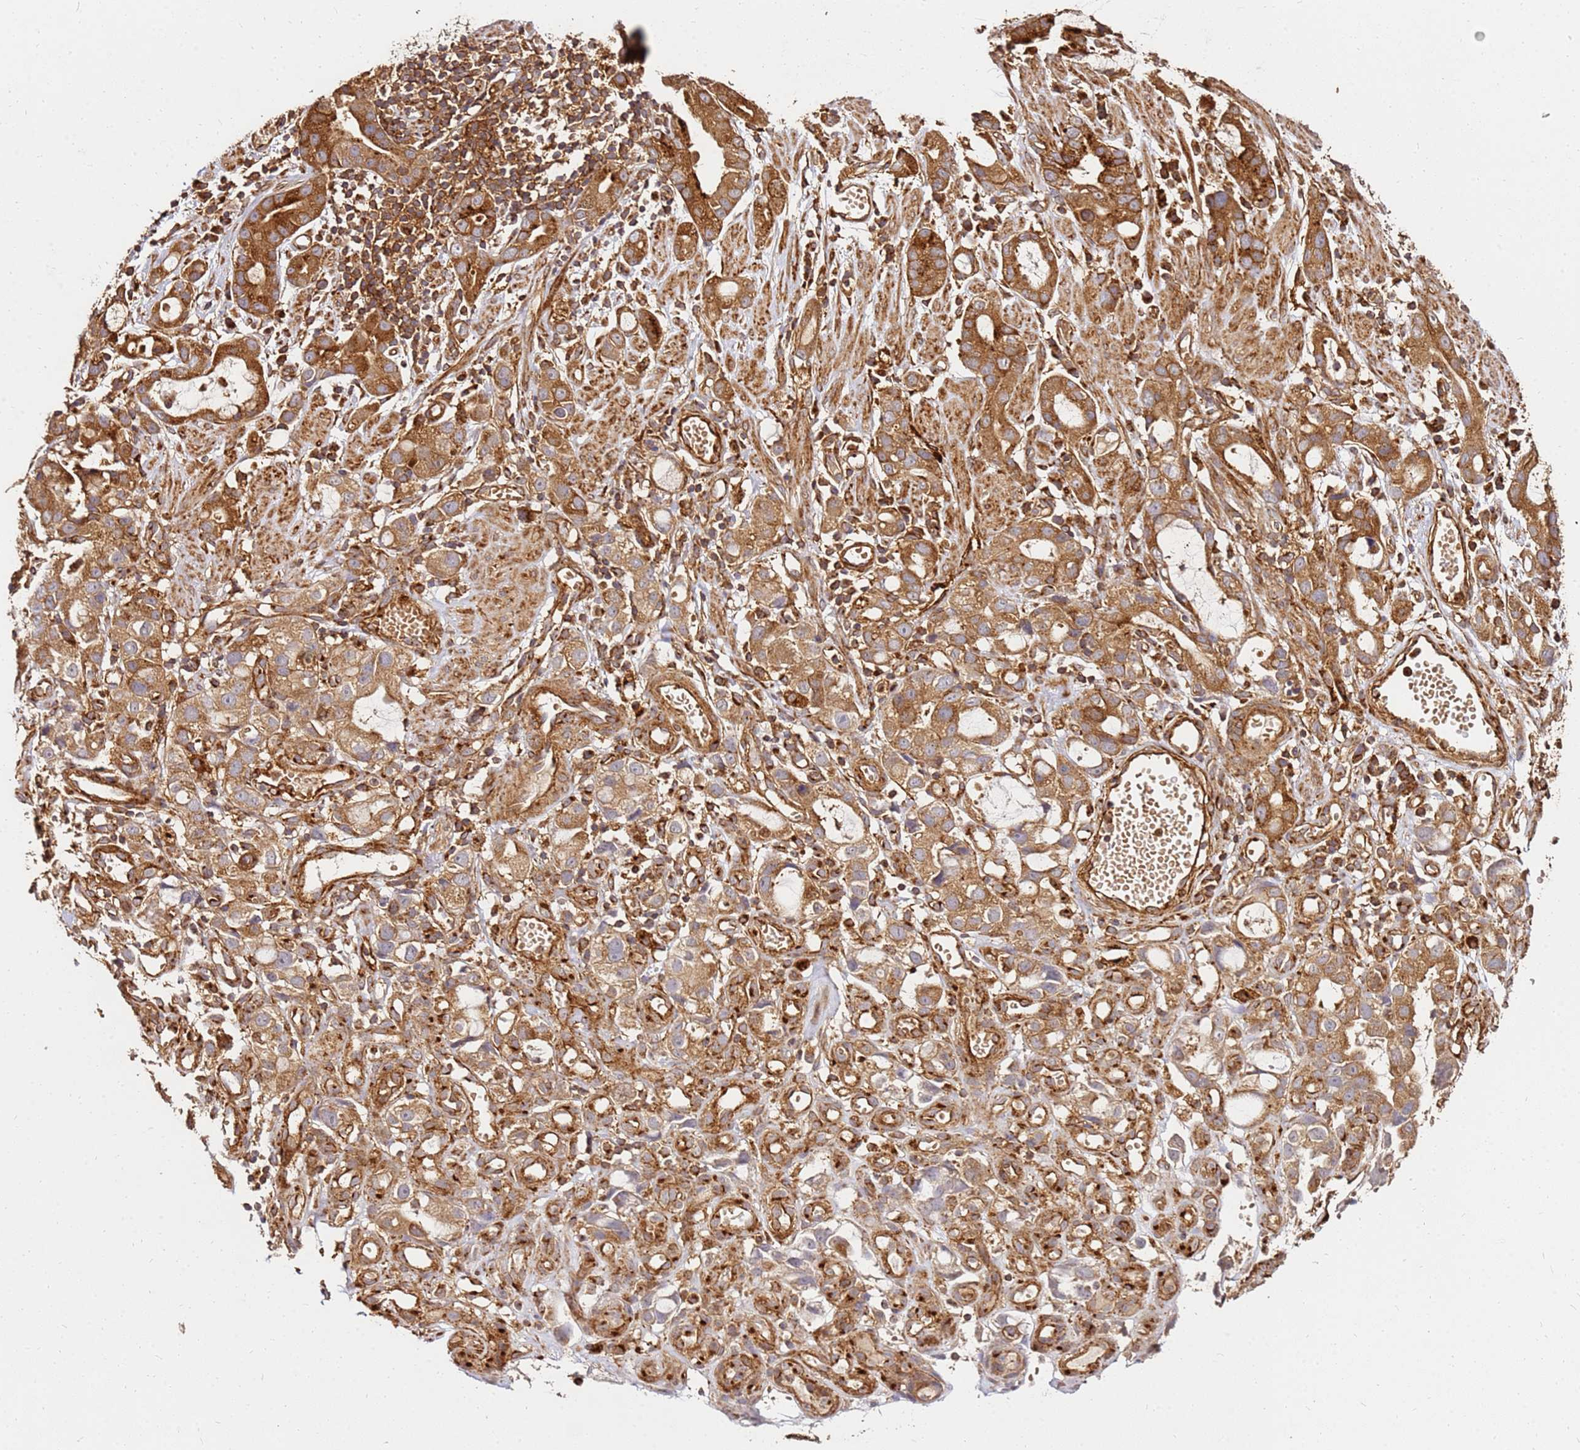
{"staining": {"intensity": "strong", "quantity": ">75%", "location": "cytoplasmic/membranous"}, "tissue": "stomach cancer", "cell_type": "Tumor cells", "image_type": "cancer", "snomed": [{"axis": "morphology", "description": "Adenocarcinoma, NOS"}, {"axis": "topography", "description": "Stomach"}], "caption": "Stomach cancer tissue reveals strong cytoplasmic/membranous expression in approximately >75% of tumor cells", "gene": "DVL3", "patient": {"sex": "male", "age": 55}}